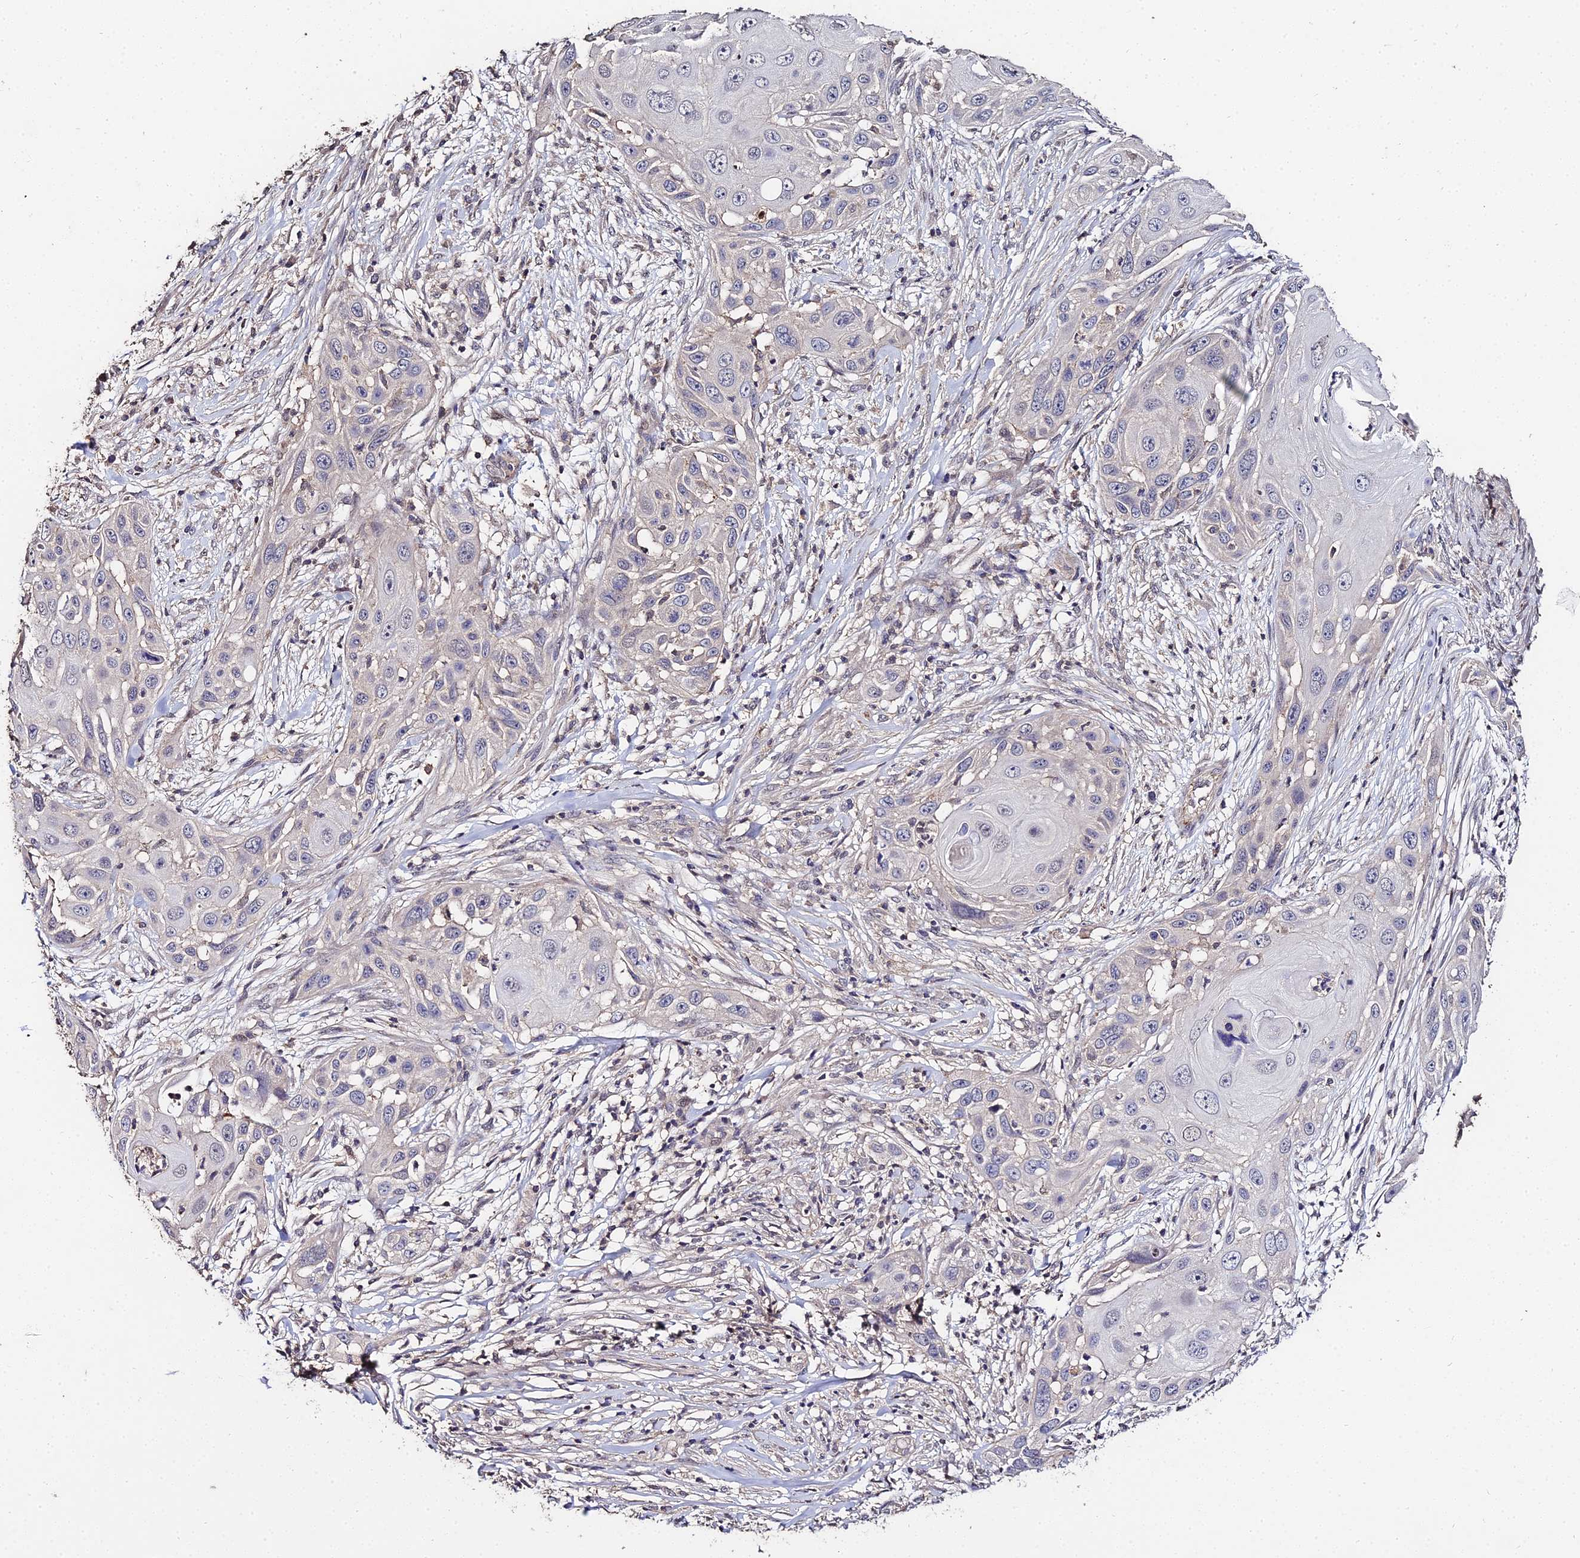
{"staining": {"intensity": "negative", "quantity": "none", "location": "none"}, "tissue": "skin cancer", "cell_type": "Tumor cells", "image_type": "cancer", "snomed": [{"axis": "morphology", "description": "Squamous cell carcinoma, NOS"}, {"axis": "topography", "description": "Skin"}], "caption": "This image is of squamous cell carcinoma (skin) stained with immunohistochemistry (IHC) to label a protein in brown with the nuclei are counter-stained blue. There is no positivity in tumor cells.", "gene": "LSM5", "patient": {"sex": "female", "age": 44}}